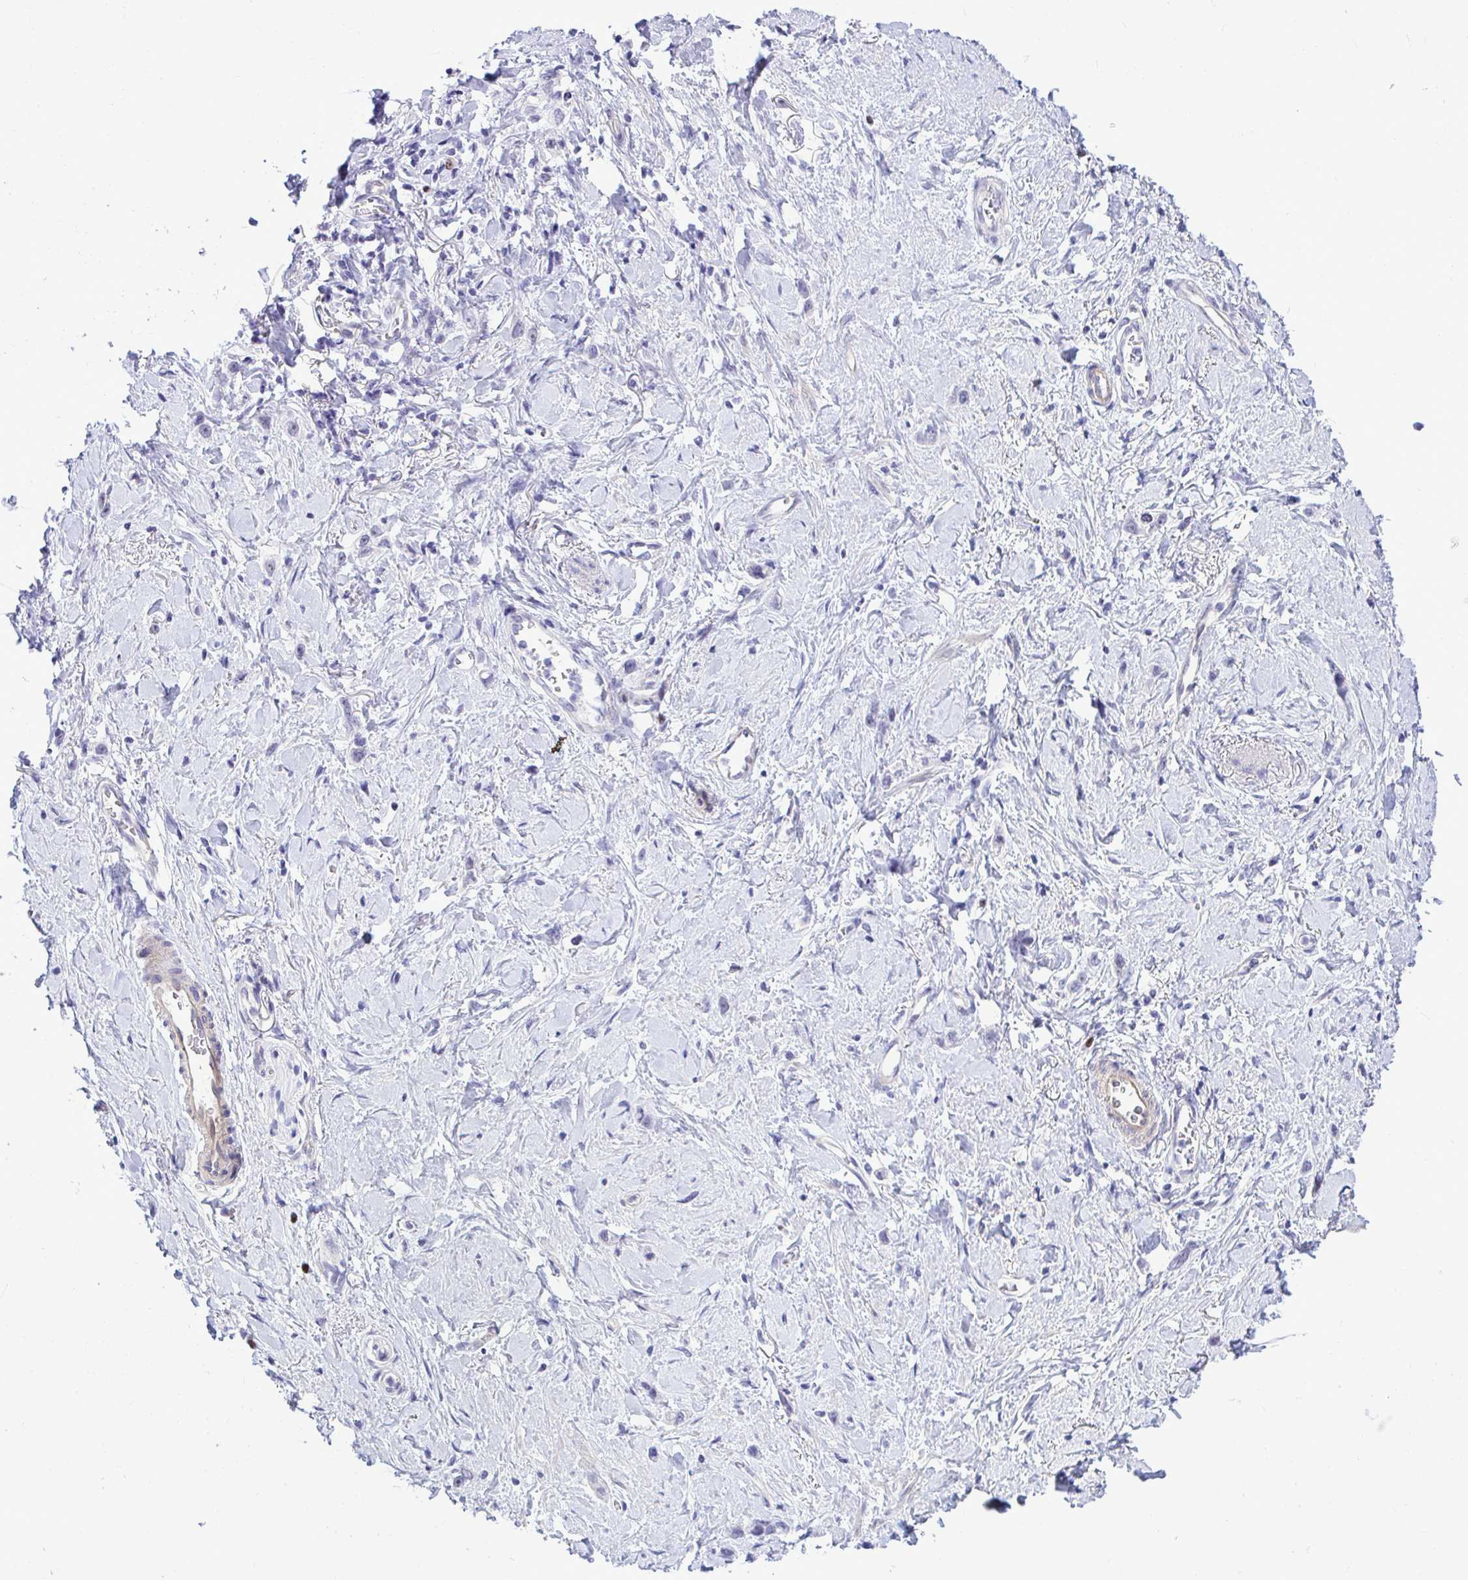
{"staining": {"intensity": "negative", "quantity": "none", "location": "none"}, "tissue": "stomach cancer", "cell_type": "Tumor cells", "image_type": "cancer", "snomed": [{"axis": "morphology", "description": "Adenocarcinoma, NOS"}, {"axis": "topography", "description": "Stomach"}], "caption": "A high-resolution image shows immunohistochemistry staining of adenocarcinoma (stomach), which demonstrates no significant positivity in tumor cells.", "gene": "SLC25A51", "patient": {"sex": "female", "age": 65}}